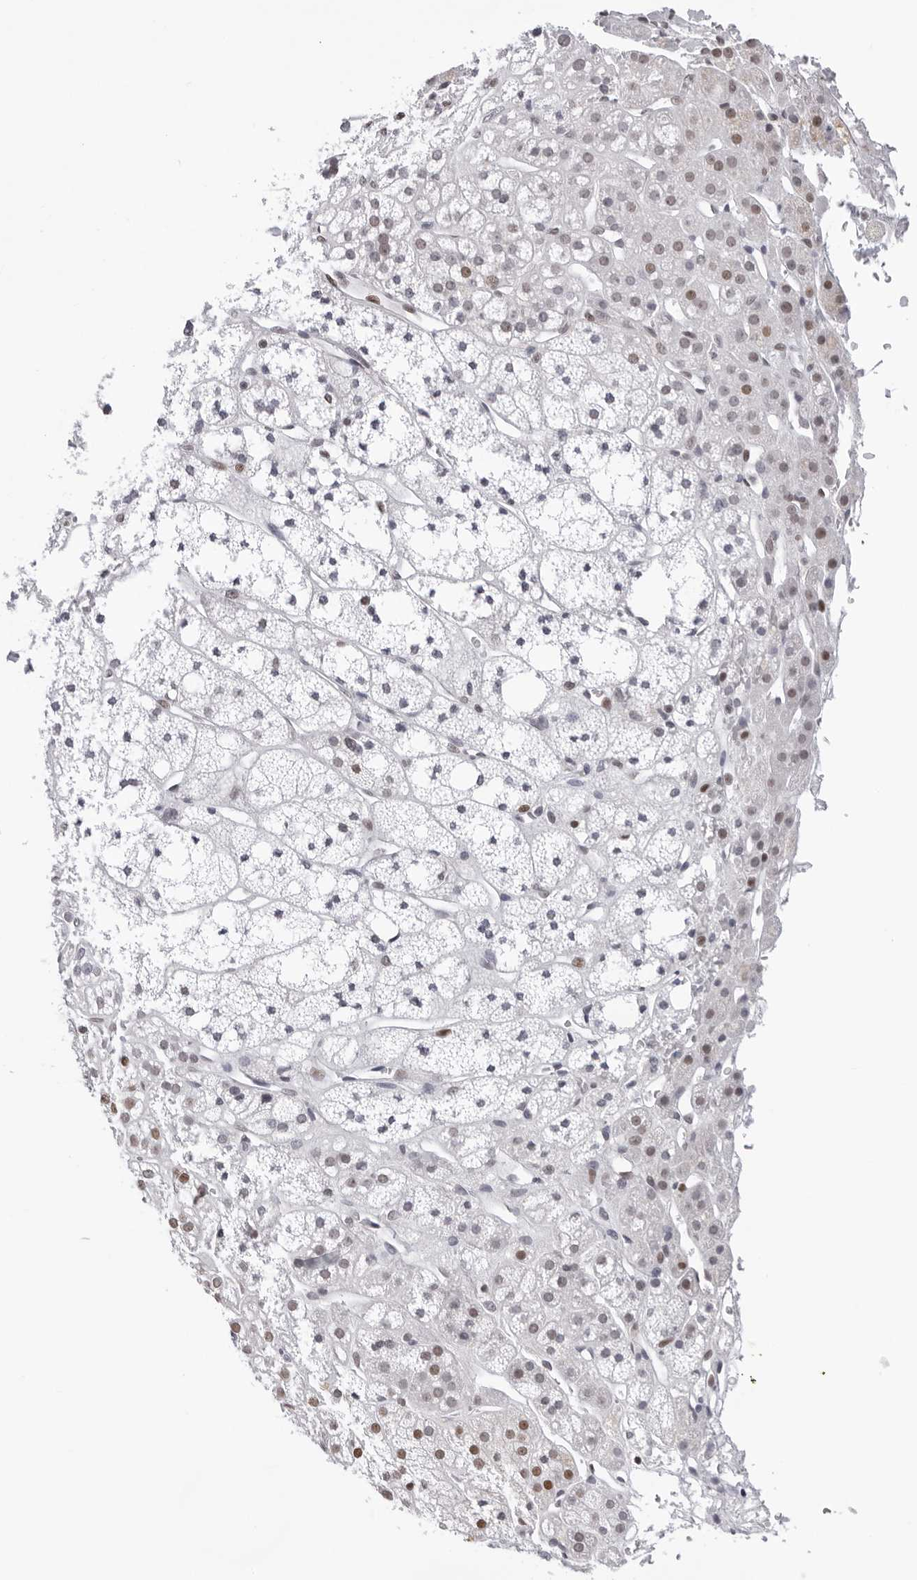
{"staining": {"intensity": "moderate", "quantity": "<25%", "location": "cytoplasmic/membranous,nuclear"}, "tissue": "adrenal gland", "cell_type": "Glandular cells", "image_type": "normal", "snomed": [{"axis": "morphology", "description": "Normal tissue, NOS"}, {"axis": "topography", "description": "Adrenal gland"}], "caption": "Immunohistochemistry (IHC) image of unremarkable adrenal gland: adrenal gland stained using immunohistochemistry demonstrates low levels of moderate protein expression localized specifically in the cytoplasmic/membranous,nuclear of glandular cells, appearing as a cytoplasmic/membranous,nuclear brown color.", "gene": "OGG1", "patient": {"sex": "male", "age": 56}}